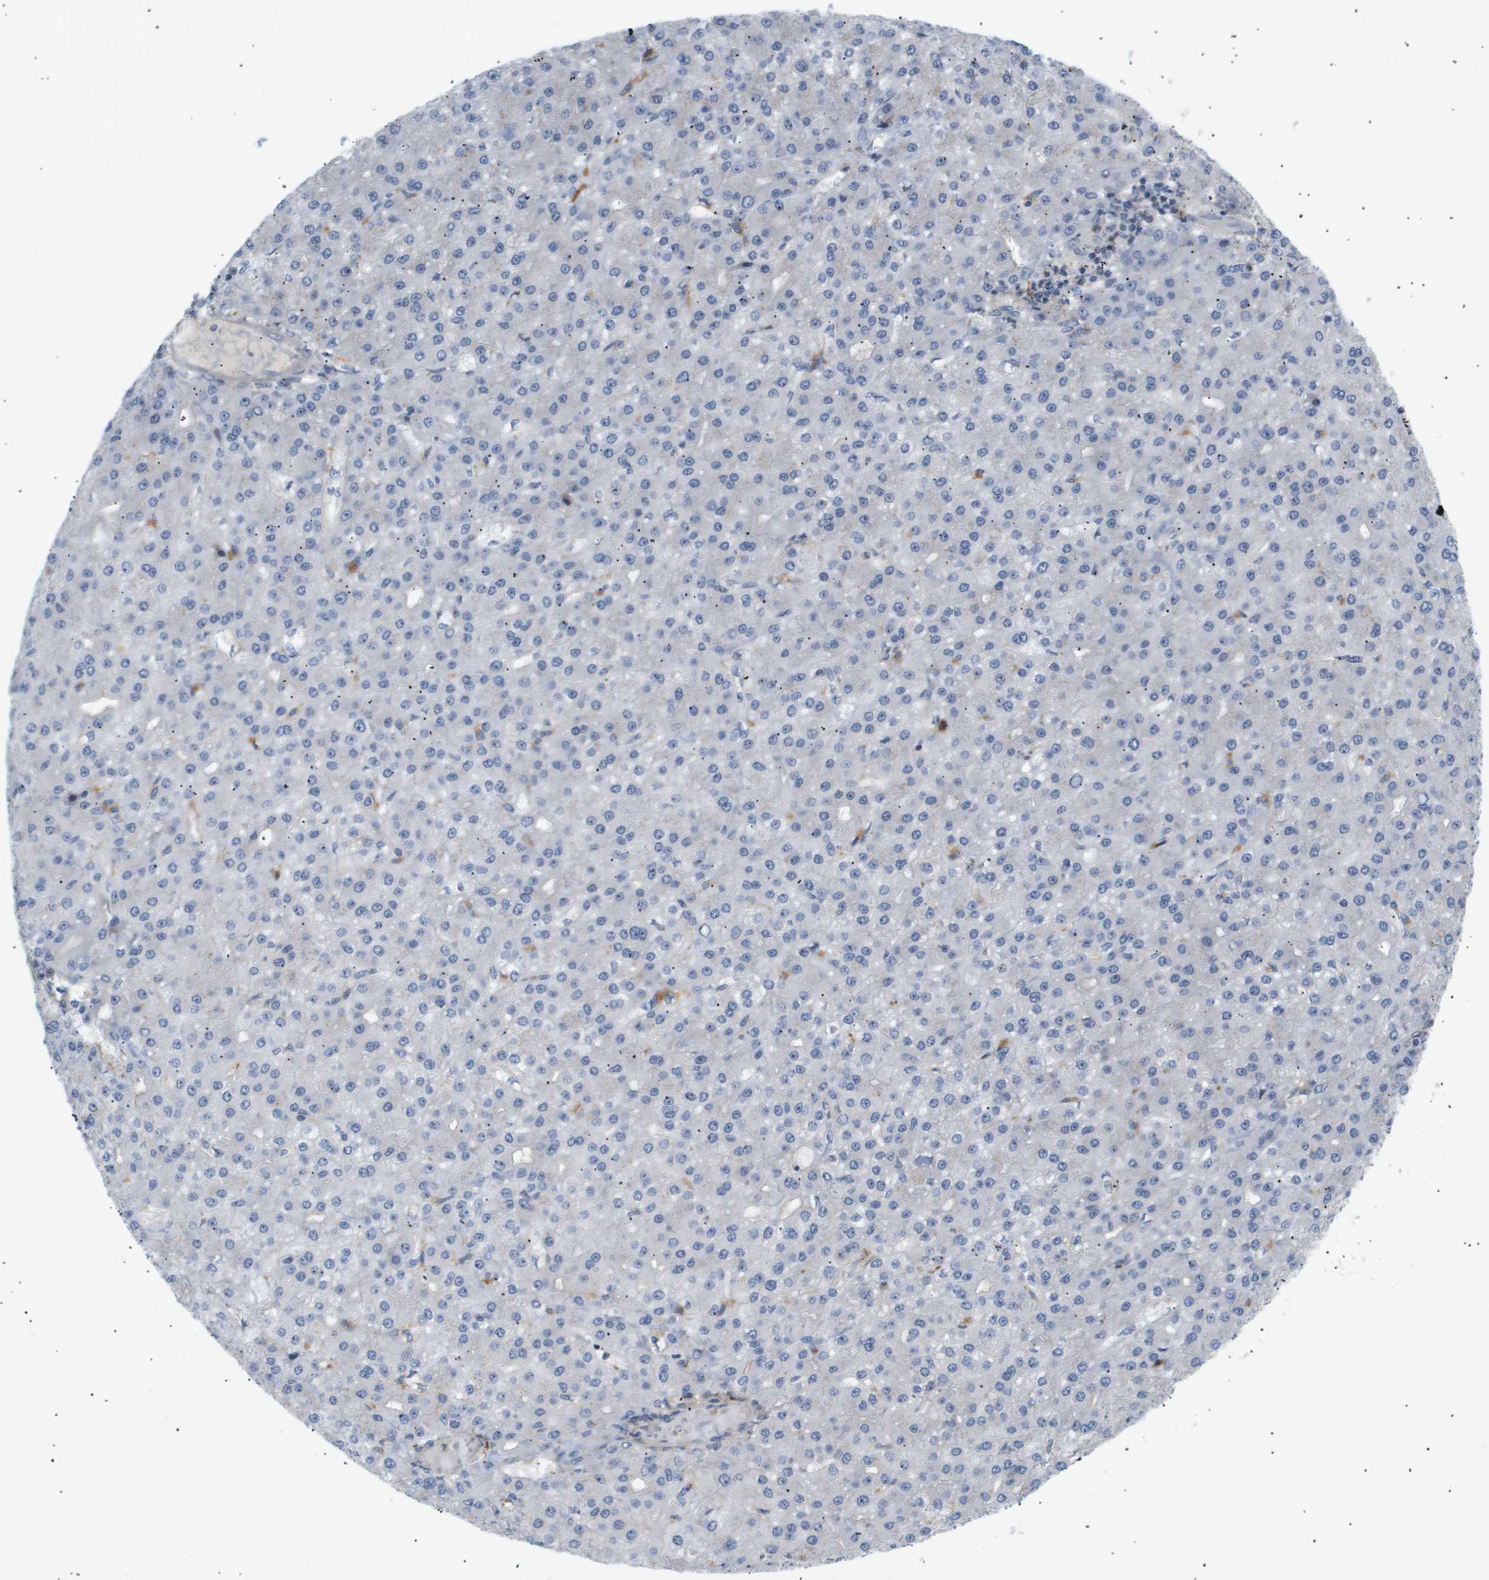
{"staining": {"intensity": "negative", "quantity": "none", "location": "none"}, "tissue": "liver cancer", "cell_type": "Tumor cells", "image_type": "cancer", "snomed": [{"axis": "morphology", "description": "Carcinoma, Hepatocellular, NOS"}, {"axis": "topography", "description": "Liver"}], "caption": "IHC of hepatocellular carcinoma (liver) exhibits no expression in tumor cells.", "gene": "CORO2B", "patient": {"sex": "male", "age": 67}}